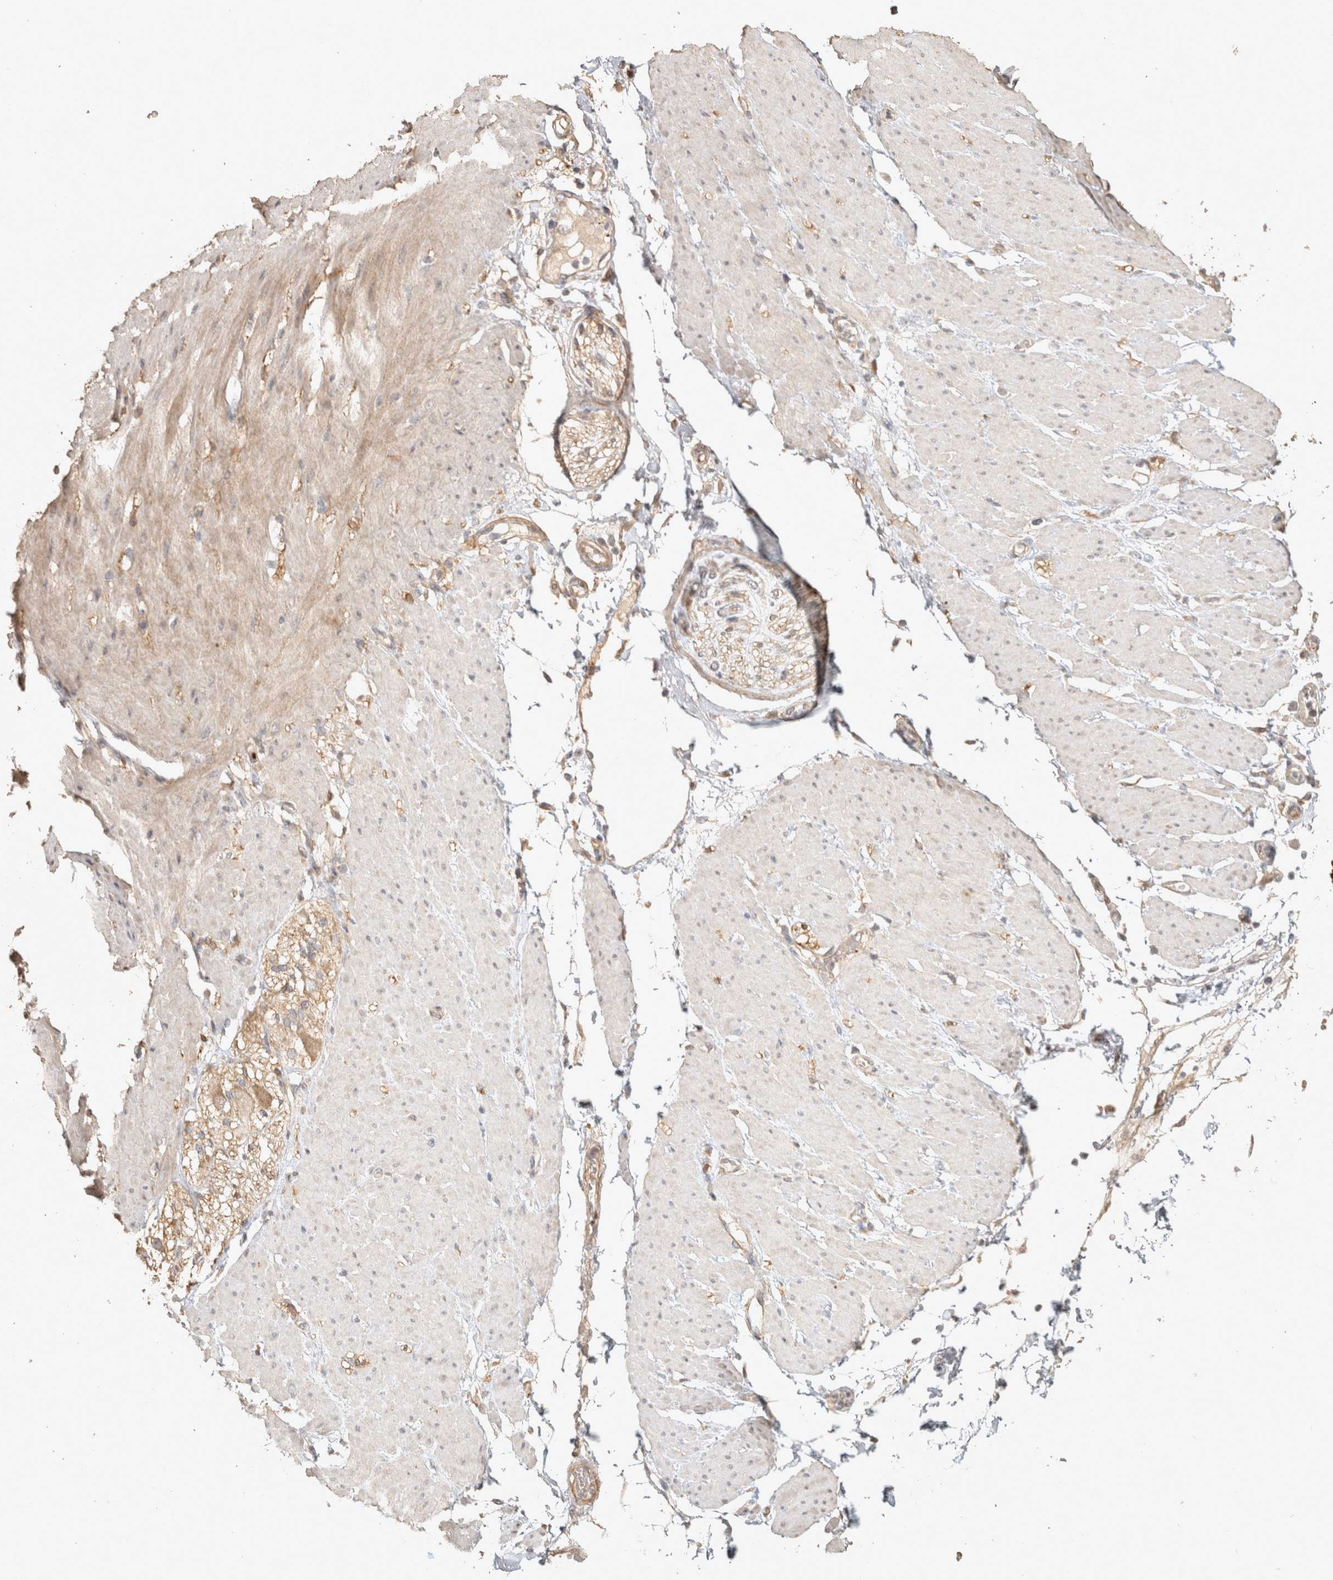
{"staining": {"intensity": "weak", "quantity": ">75%", "location": "cytoplasmic/membranous"}, "tissue": "adipose tissue", "cell_type": "Adipocytes", "image_type": "normal", "snomed": [{"axis": "morphology", "description": "Normal tissue, NOS"}, {"axis": "morphology", "description": "Adenocarcinoma, NOS"}, {"axis": "topography", "description": "Duodenum"}, {"axis": "topography", "description": "Peripheral nerve tissue"}], "caption": "Adipocytes demonstrate weak cytoplasmic/membranous expression in approximately >75% of cells in benign adipose tissue. (Stains: DAB (3,3'-diaminobenzidine) in brown, nuclei in blue, Microscopy: brightfield microscopy at high magnification).", "gene": "OSTN", "patient": {"sex": "female", "age": 60}}